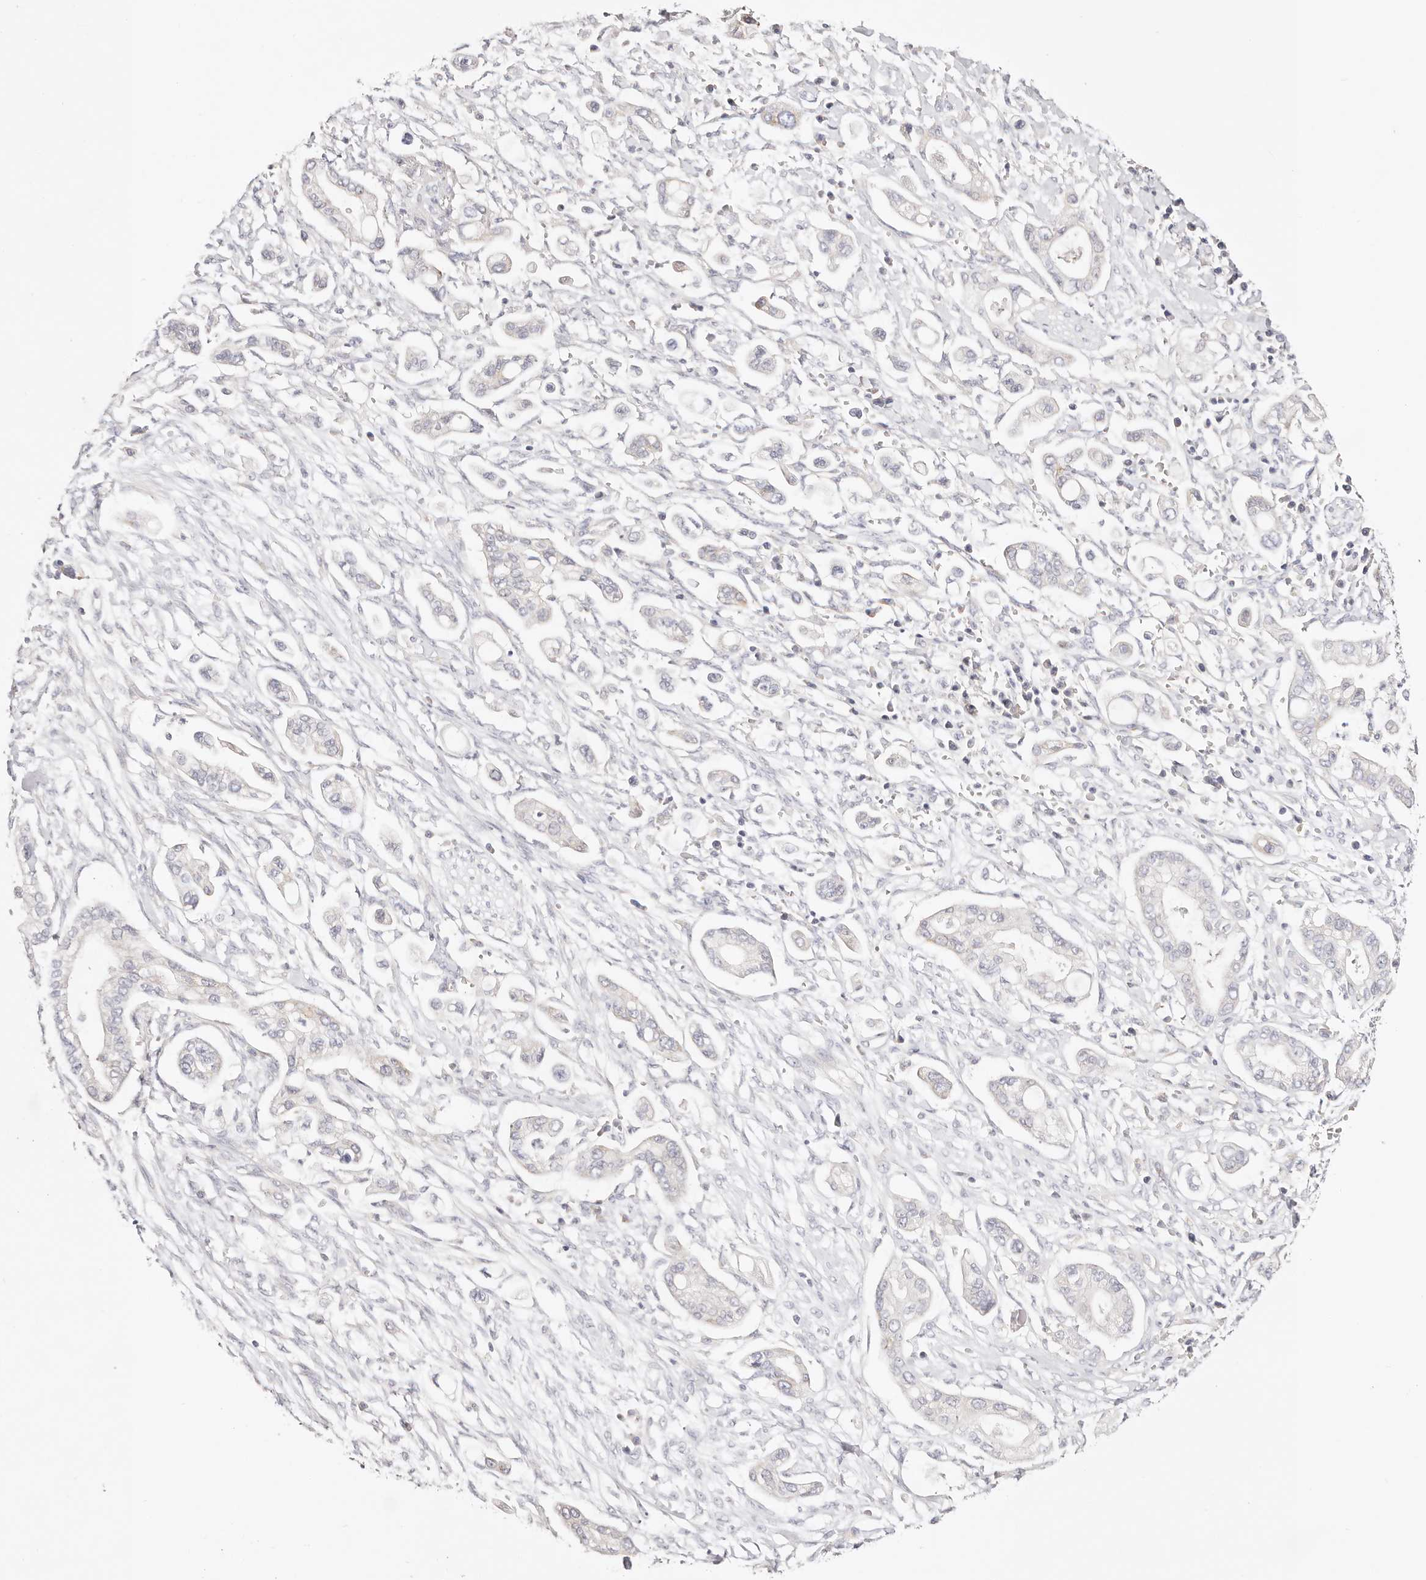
{"staining": {"intensity": "negative", "quantity": "none", "location": "none"}, "tissue": "pancreatic cancer", "cell_type": "Tumor cells", "image_type": "cancer", "snomed": [{"axis": "morphology", "description": "Adenocarcinoma, NOS"}, {"axis": "topography", "description": "Pancreas"}], "caption": "Pancreatic adenocarcinoma was stained to show a protein in brown. There is no significant expression in tumor cells.", "gene": "GNA13", "patient": {"sex": "male", "age": 68}}